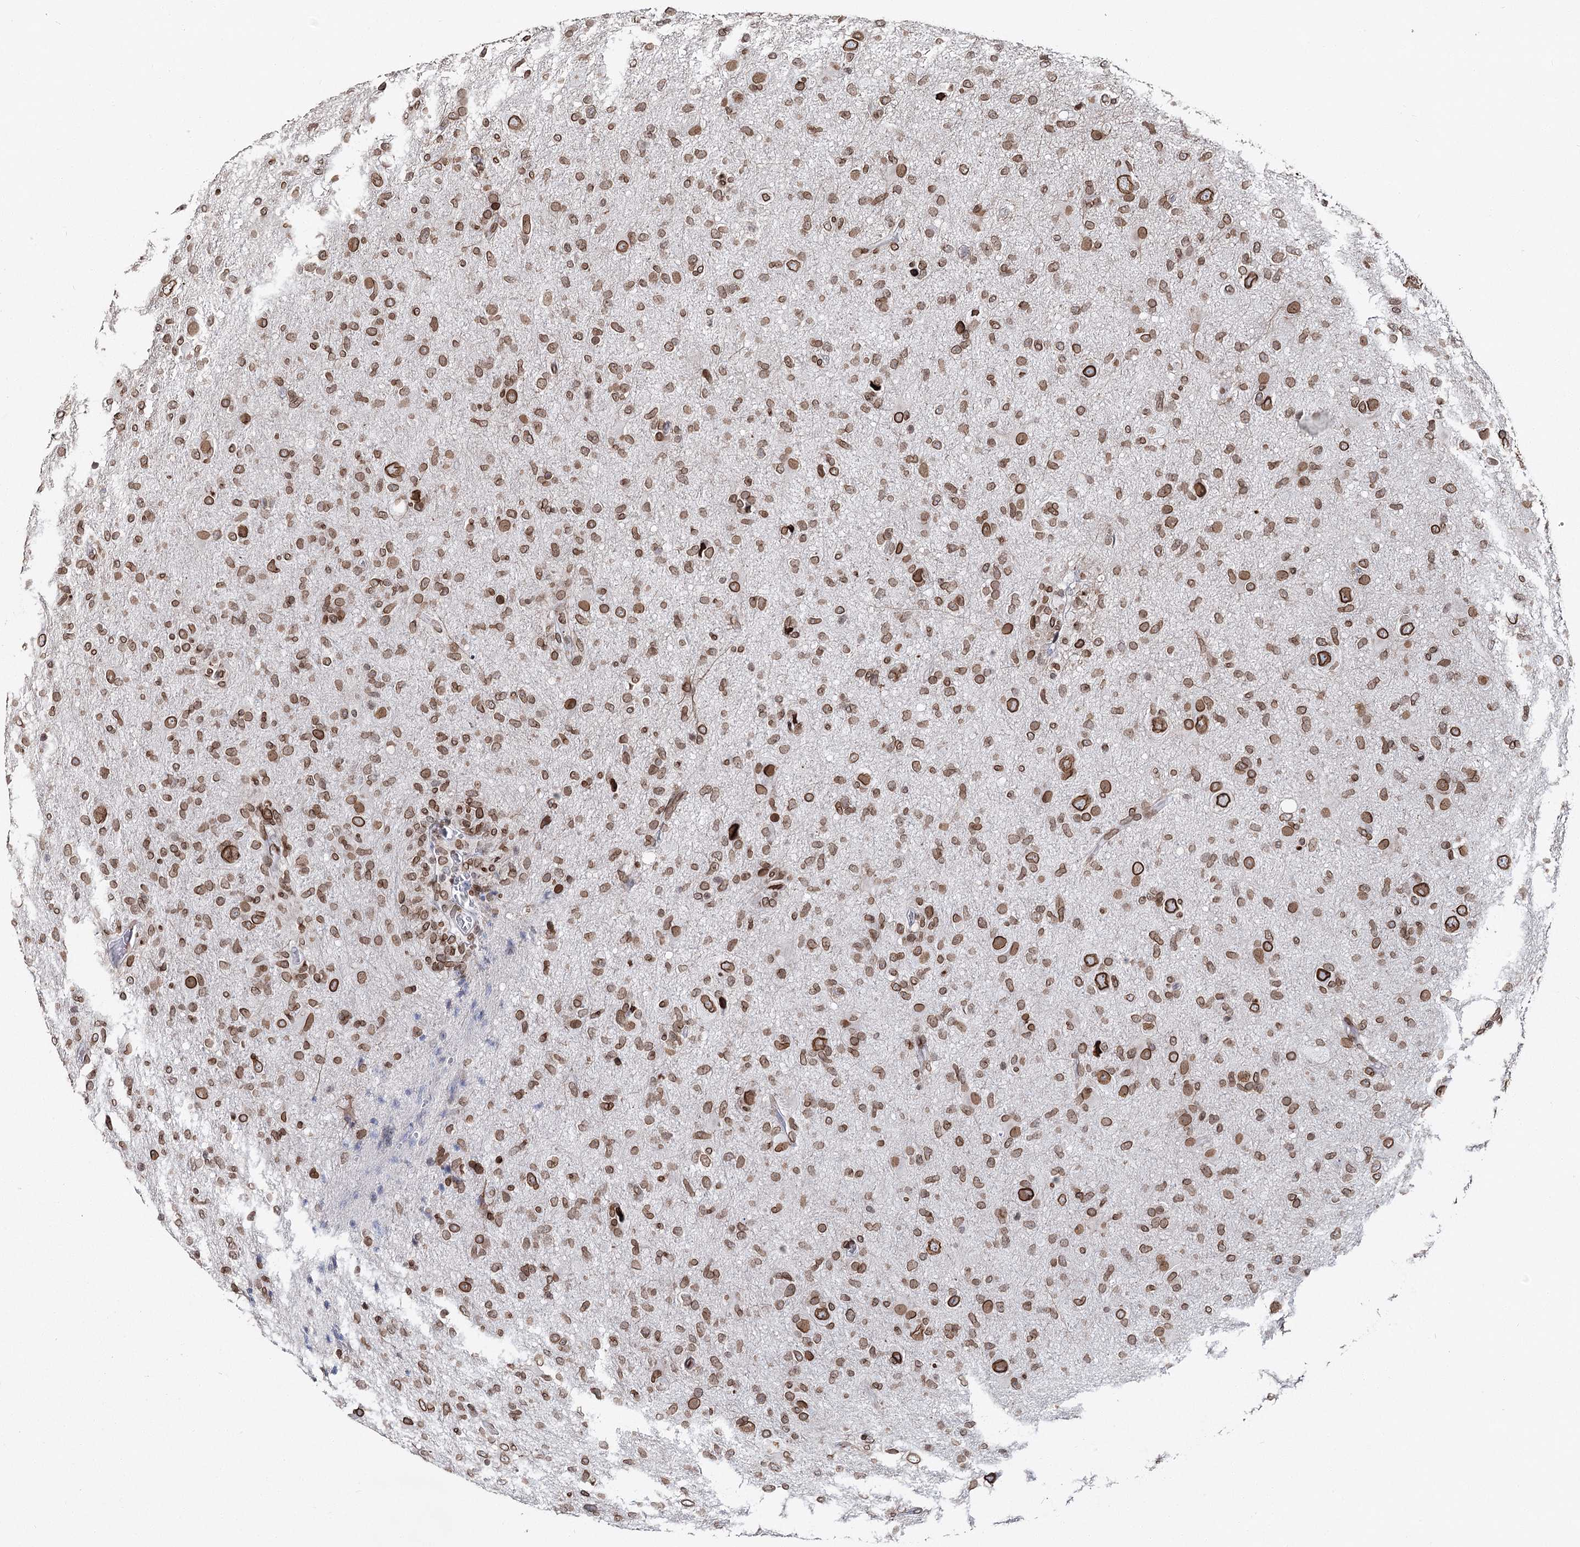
{"staining": {"intensity": "moderate", "quantity": ">75%", "location": "cytoplasmic/membranous,nuclear"}, "tissue": "glioma", "cell_type": "Tumor cells", "image_type": "cancer", "snomed": [{"axis": "morphology", "description": "Glioma, malignant, High grade"}, {"axis": "topography", "description": "Brain"}], "caption": "A photomicrograph showing moderate cytoplasmic/membranous and nuclear expression in about >75% of tumor cells in glioma, as visualized by brown immunohistochemical staining.", "gene": "KIAA0930", "patient": {"sex": "female", "age": 57}}